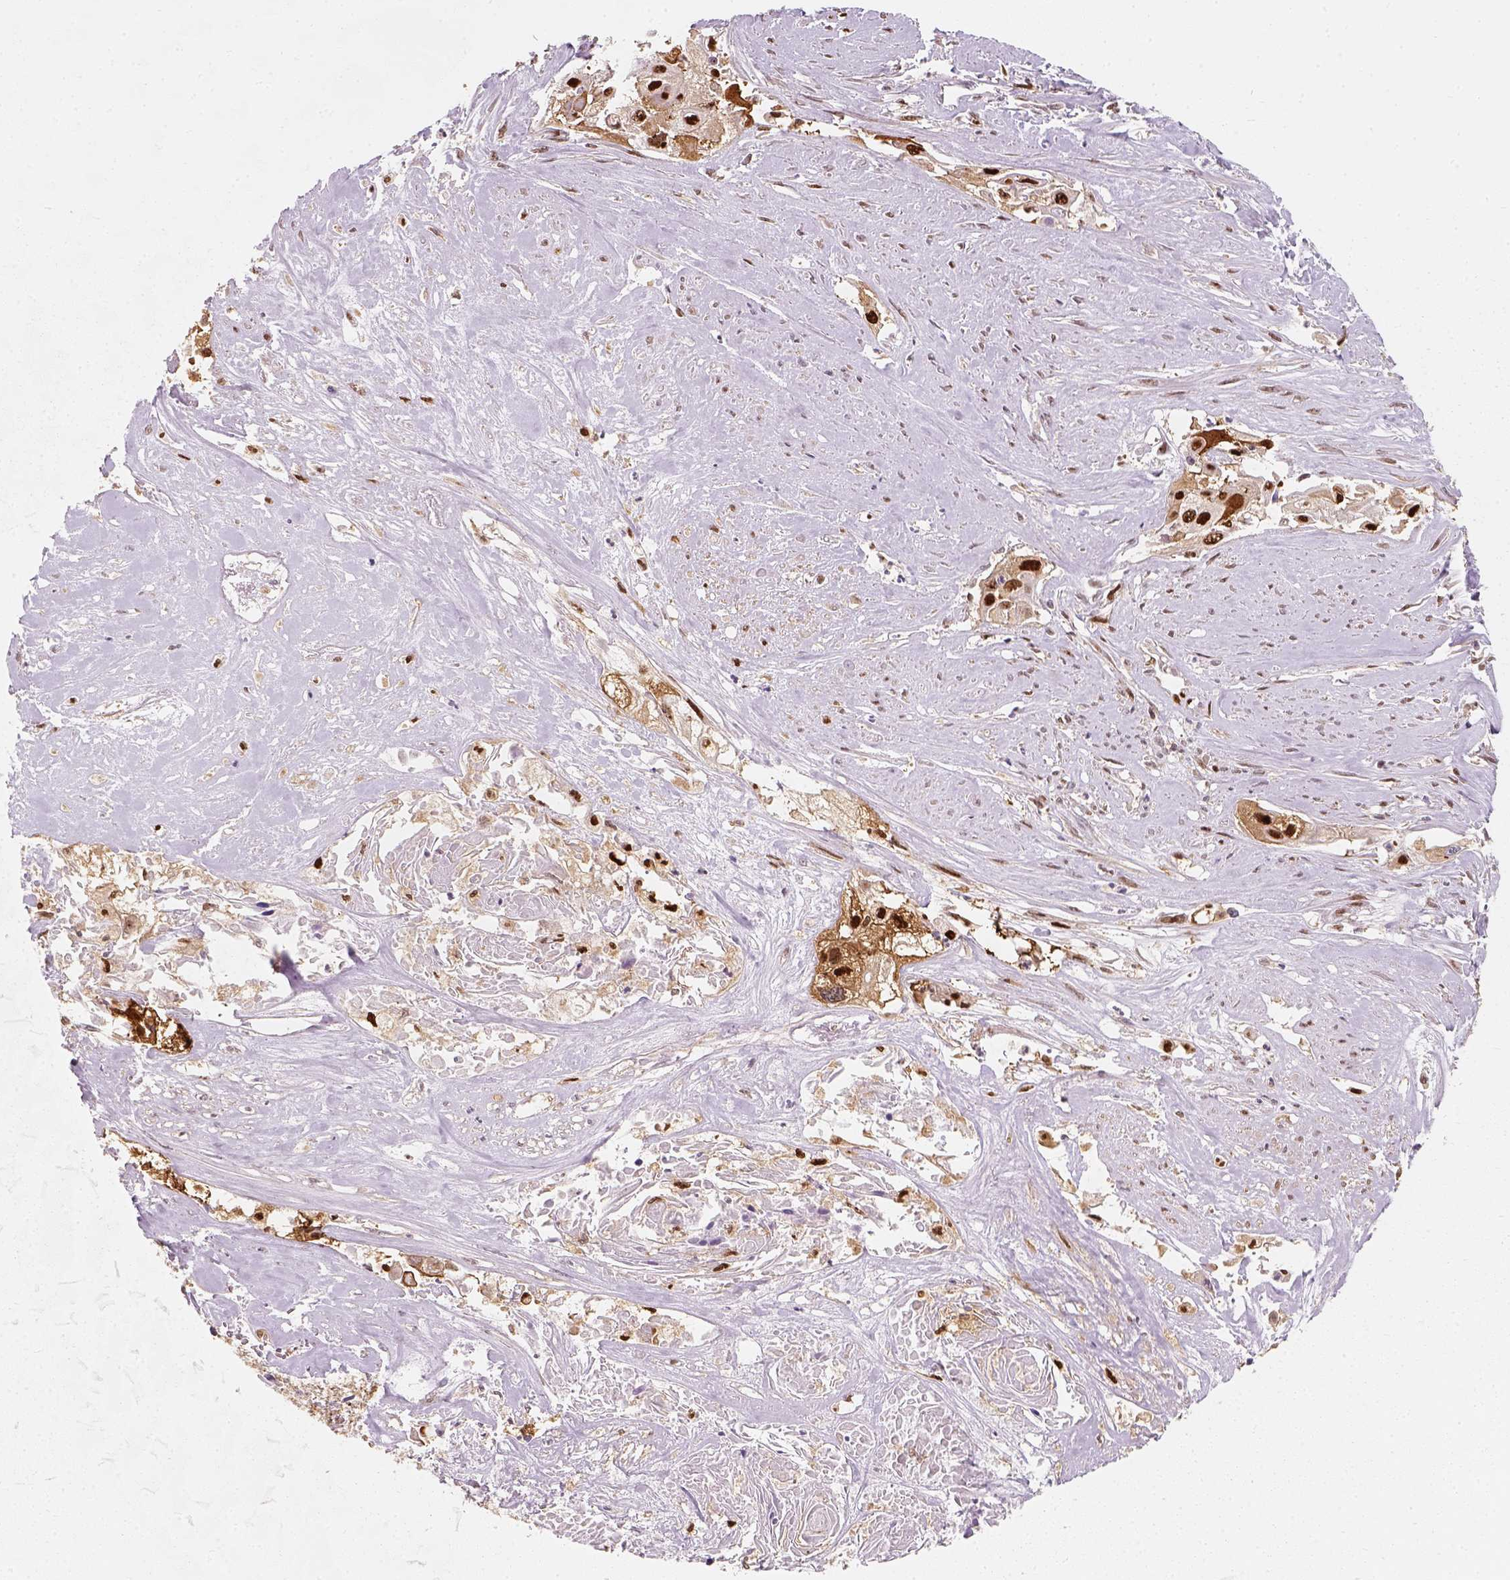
{"staining": {"intensity": "strong", "quantity": ">75%", "location": "nuclear"}, "tissue": "cervical cancer", "cell_type": "Tumor cells", "image_type": "cancer", "snomed": [{"axis": "morphology", "description": "Squamous cell carcinoma, NOS"}, {"axis": "topography", "description": "Cervix"}], "caption": "Immunohistochemistry (IHC) of cervical cancer (squamous cell carcinoma) exhibits high levels of strong nuclear expression in about >75% of tumor cells.", "gene": "SQSTM1", "patient": {"sex": "female", "age": 49}}